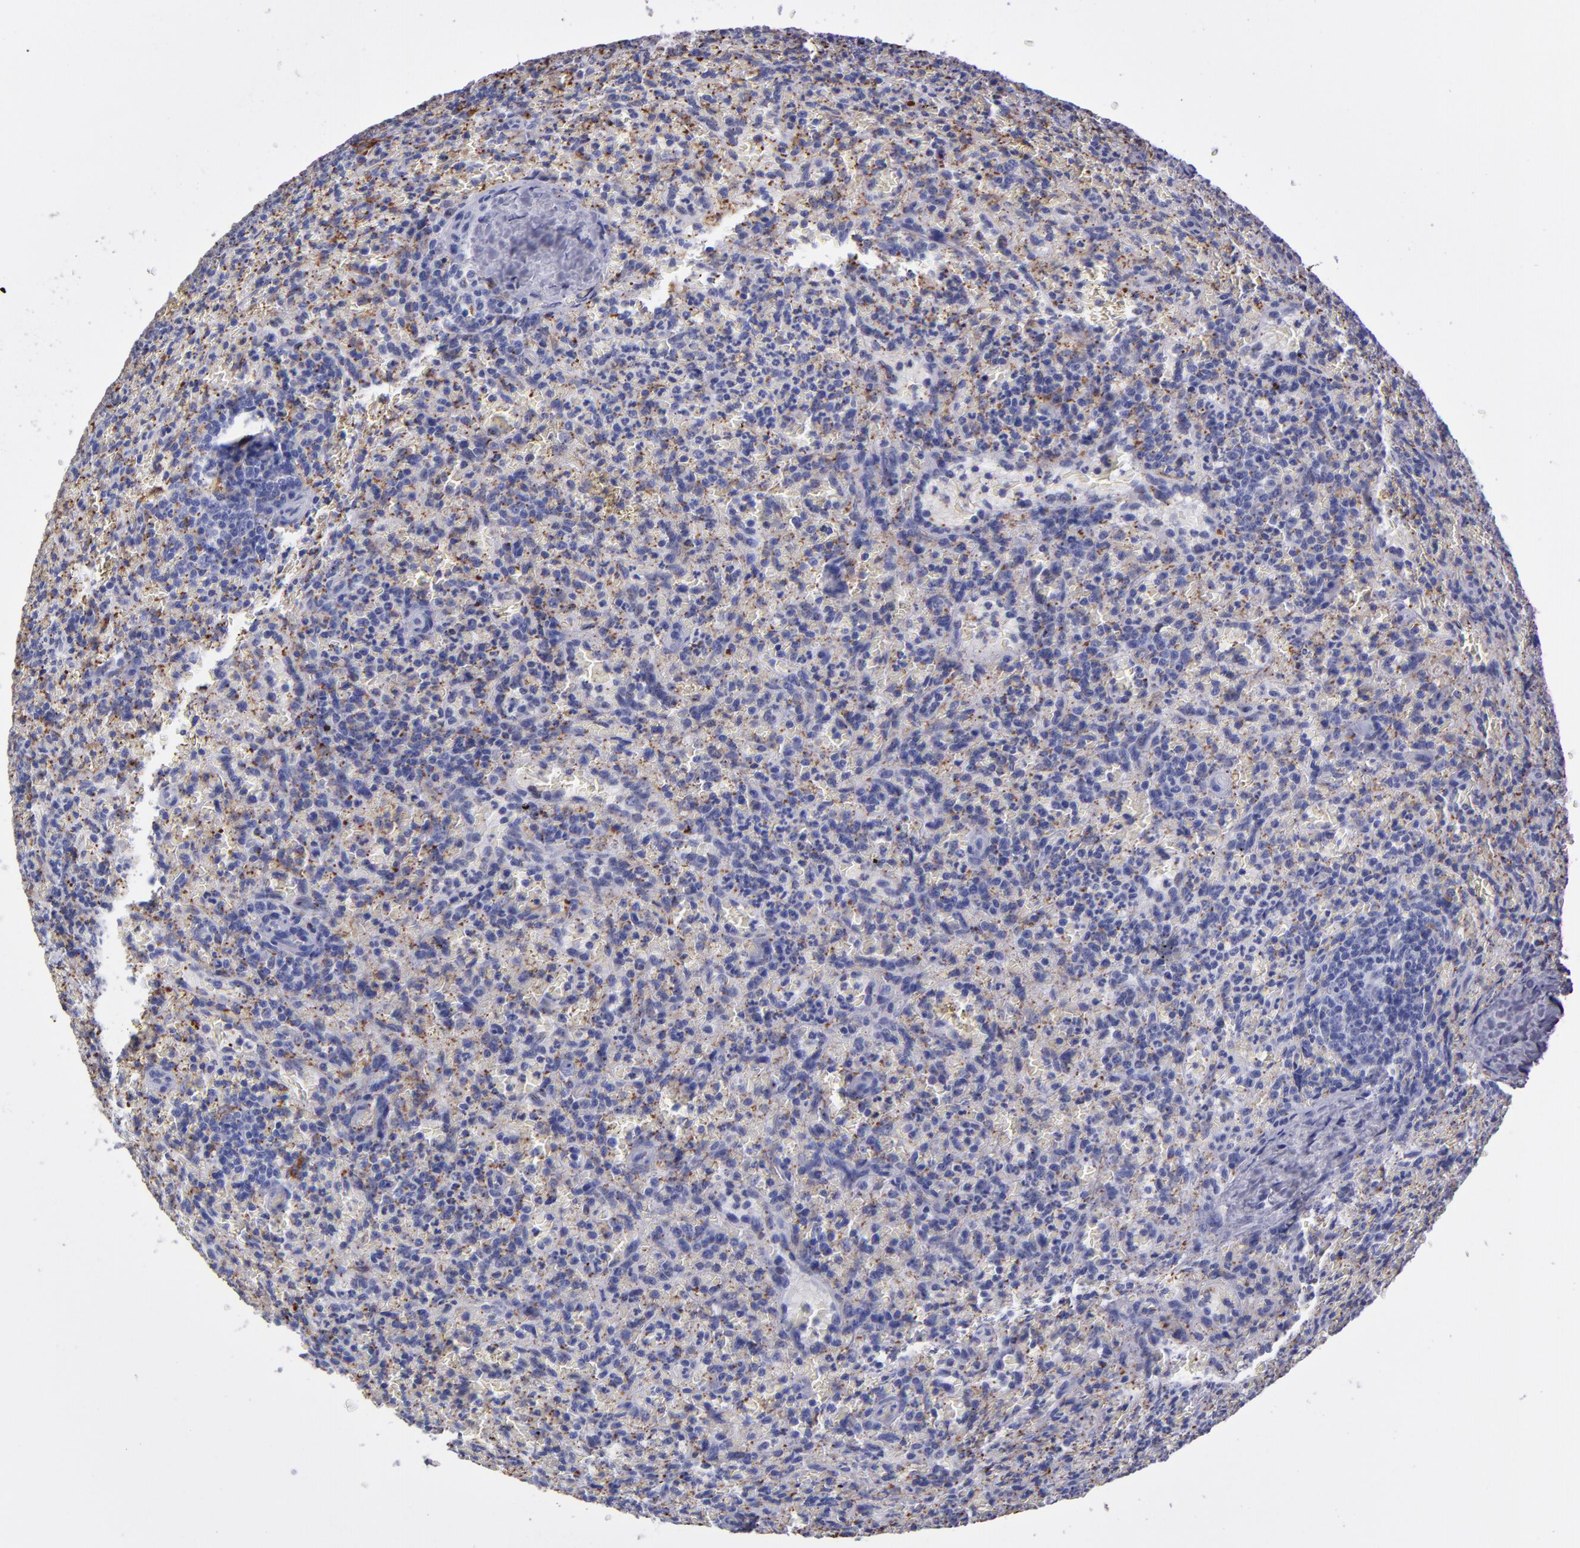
{"staining": {"intensity": "negative", "quantity": "none", "location": "none"}, "tissue": "lymphoma", "cell_type": "Tumor cells", "image_type": "cancer", "snomed": [{"axis": "morphology", "description": "Malignant lymphoma, non-Hodgkin's type, Low grade"}, {"axis": "topography", "description": "Spleen"}], "caption": "An immunohistochemistry image of malignant lymphoma, non-Hodgkin's type (low-grade) is shown. There is no staining in tumor cells of malignant lymphoma, non-Hodgkin's type (low-grade). (DAB (3,3'-diaminobenzidine) immunohistochemistry visualized using brightfield microscopy, high magnification).", "gene": "SELP", "patient": {"sex": "female", "age": 64}}